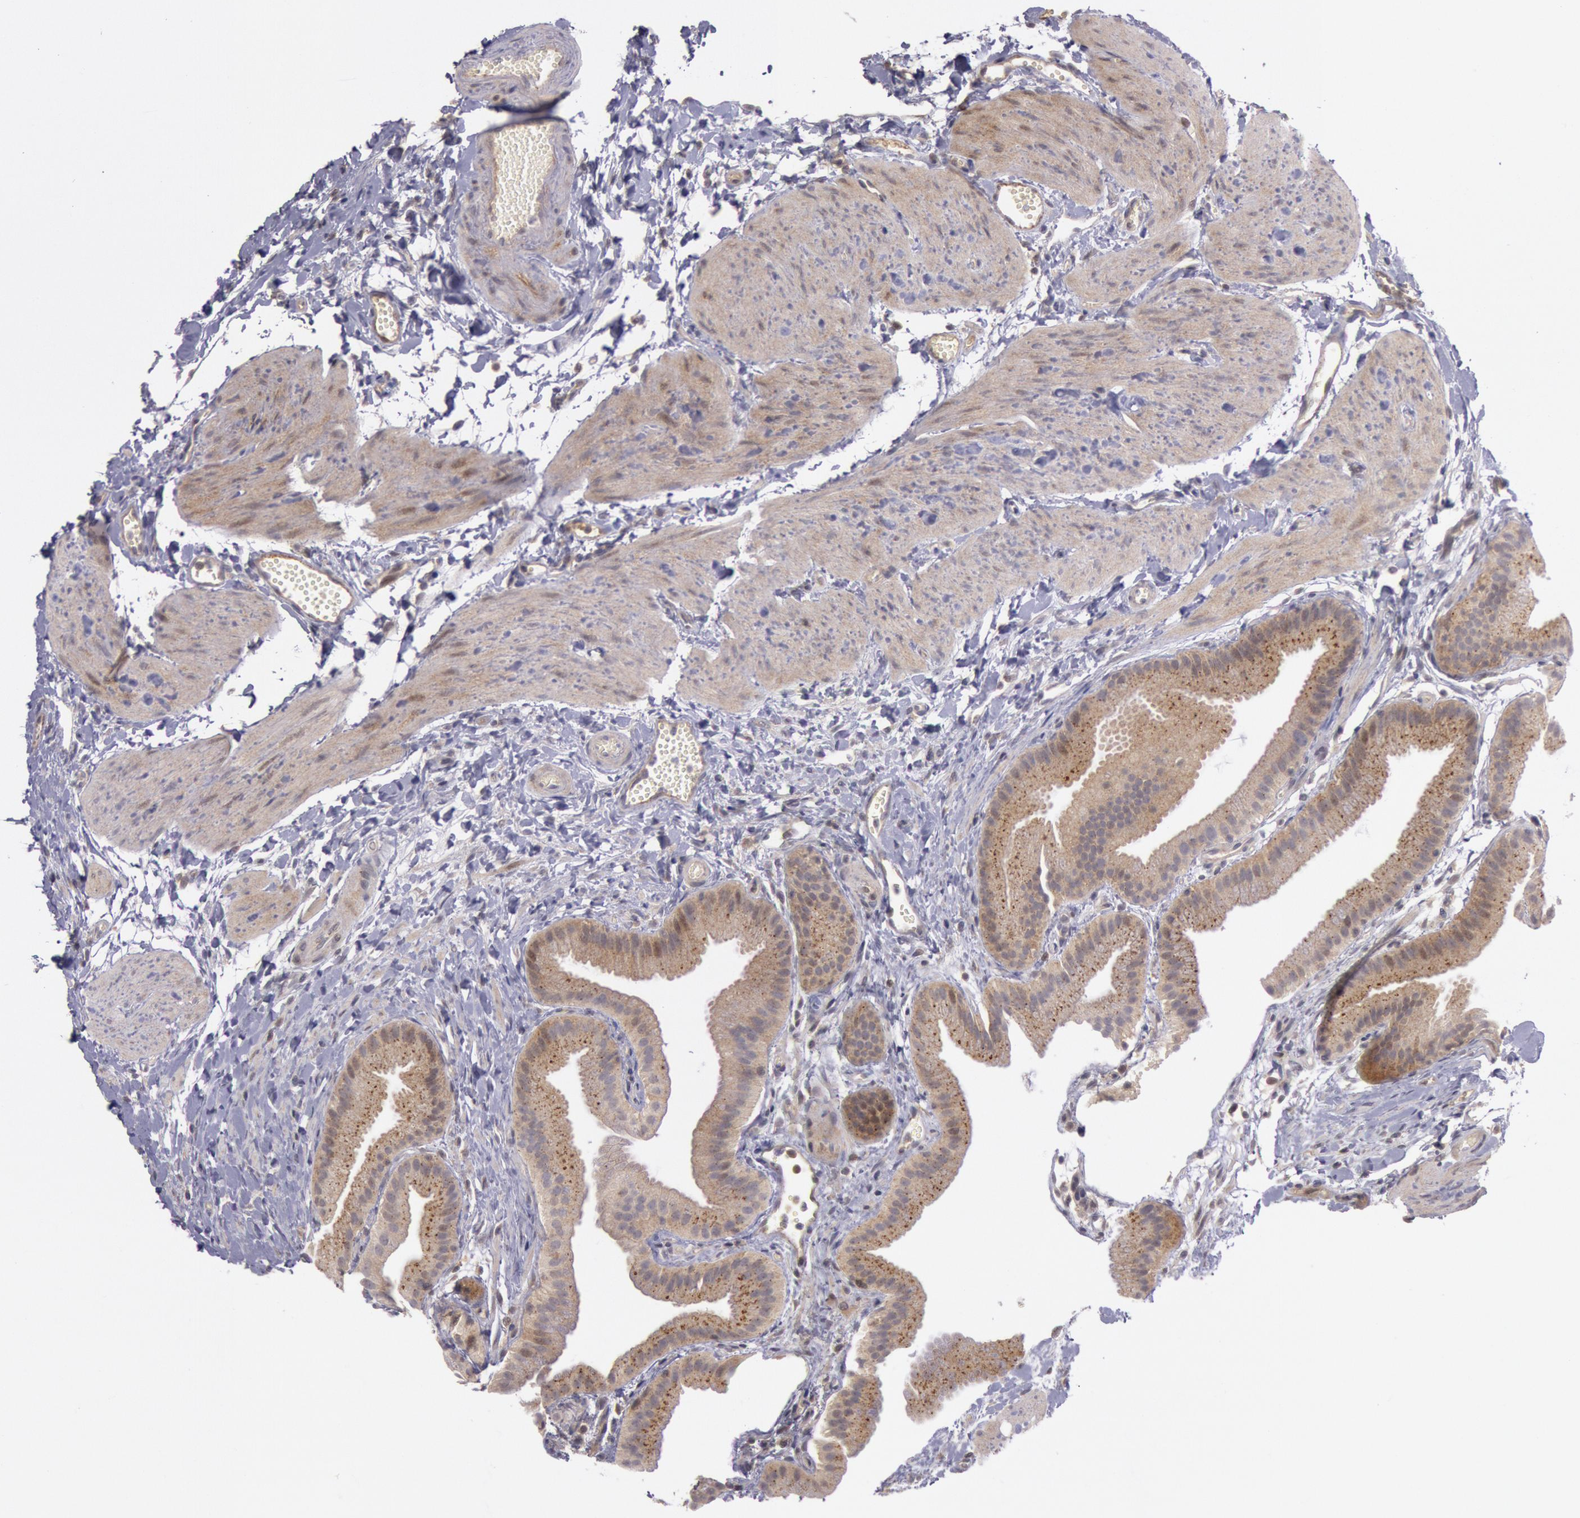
{"staining": {"intensity": "weak", "quantity": ">75%", "location": "cytoplasmic/membranous"}, "tissue": "gallbladder", "cell_type": "Glandular cells", "image_type": "normal", "snomed": [{"axis": "morphology", "description": "Normal tissue, NOS"}, {"axis": "topography", "description": "Gallbladder"}], "caption": "Weak cytoplasmic/membranous protein staining is seen in approximately >75% of glandular cells in gallbladder. Using DAB (3,3'-diaminobenzidine) (brown) and hematoxylin (blue) stains, captured at high magnification using brightfield microscopy.", "gene": "TRIB2", "patient": {"sex": "female", "age": 63}}